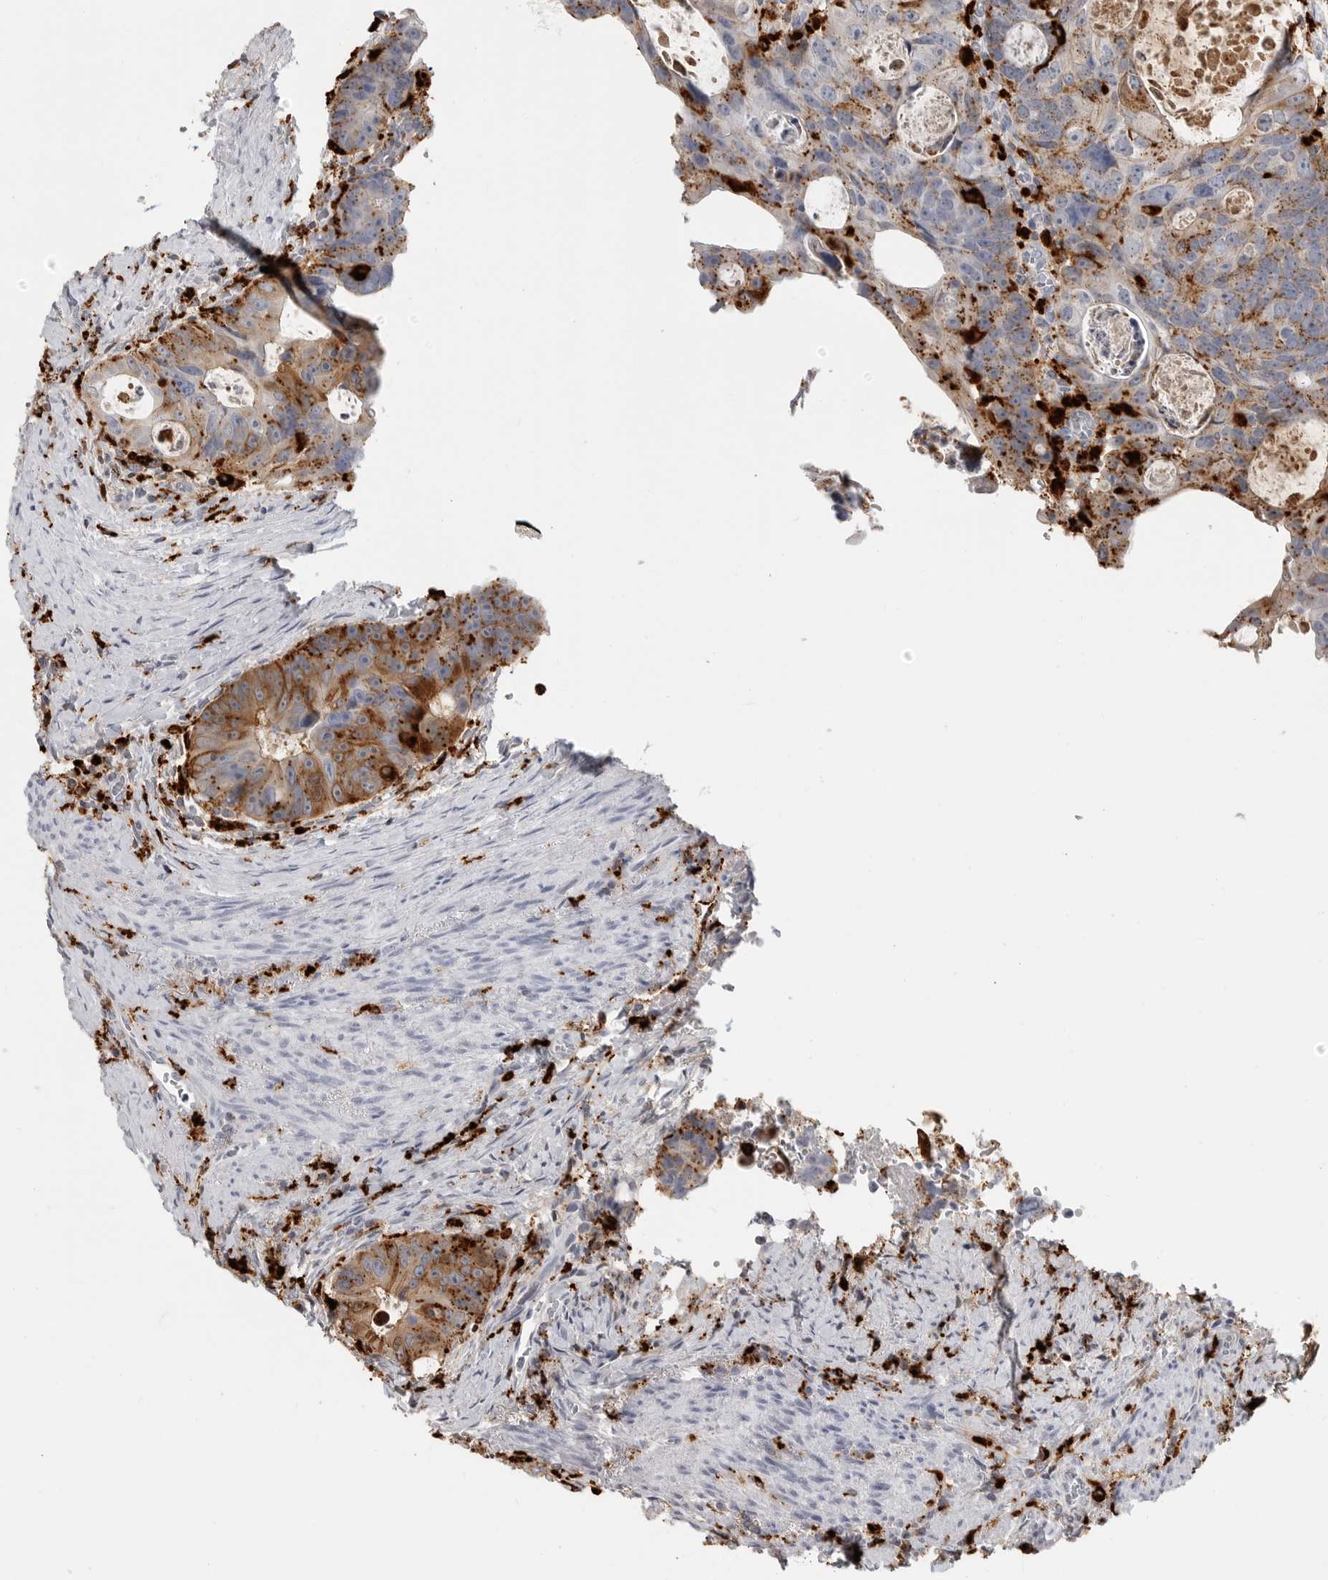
{"staining": {"intensity": "moderate", "quantity": ">75%", "location": "cytoplasmic/membranous"}, "tissue": "colorectal cancer", "cell_type": "Tumor cells", "image_type": "cancer", "snomed": [{"axis": "morphology", "description": "Adenocarcinoma, NOS"}, {"axis": "topography", "description": "Rectum"}], "caption": "Protein expression analysis of adenocarcinoma (colorectal) reveals moderate cytoplasmic/membranous expression in approximately >75% of tumor cells.", "gene": "IFI30", "patient": {"sex": "male", "age": 59}}